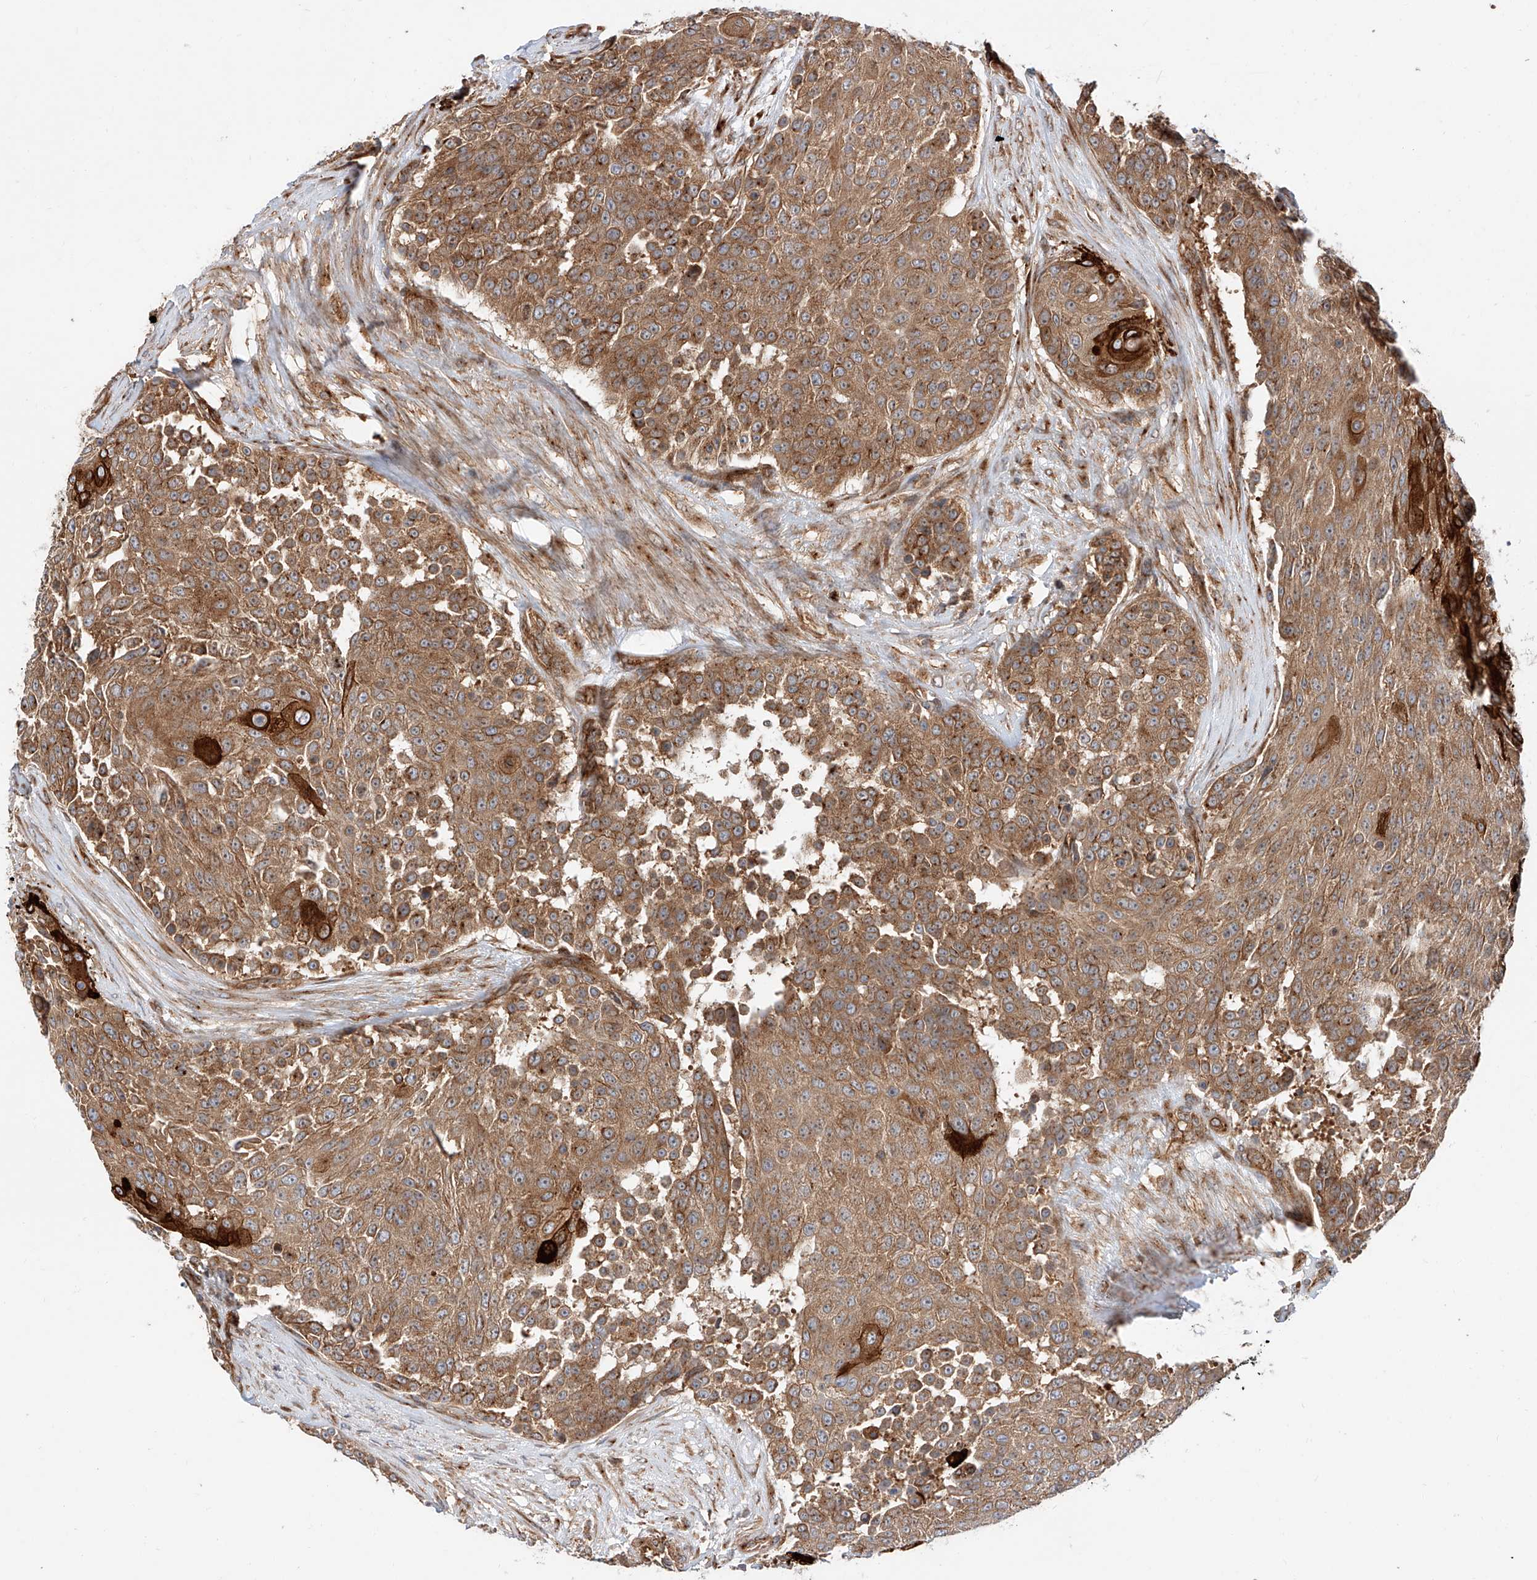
{"staining": {"intensity": "strong", "quantity": ">75%", "location": "cytoplasmic/membranous"}, "tissue": "urothelial cancer", "cell_type": "Tumor cells", "image_type": "cancer", "snomed": [{"axis": "morphology", "description": "Urothelial carcinoma, High grade"}, {"axis": "topography", "description": "Urinary bladder"}], "caption": "This histopathology image shows urothelial cancer stained with immunohistochemistry (IHC) to label a protein in brown. The cytoplasmic/membranous of tumor cells show strong positivity for the protein. Nuclei are counter-stained blue.", "gene": "ISCA2", "patient": {"sex": "female", "age": 63}}